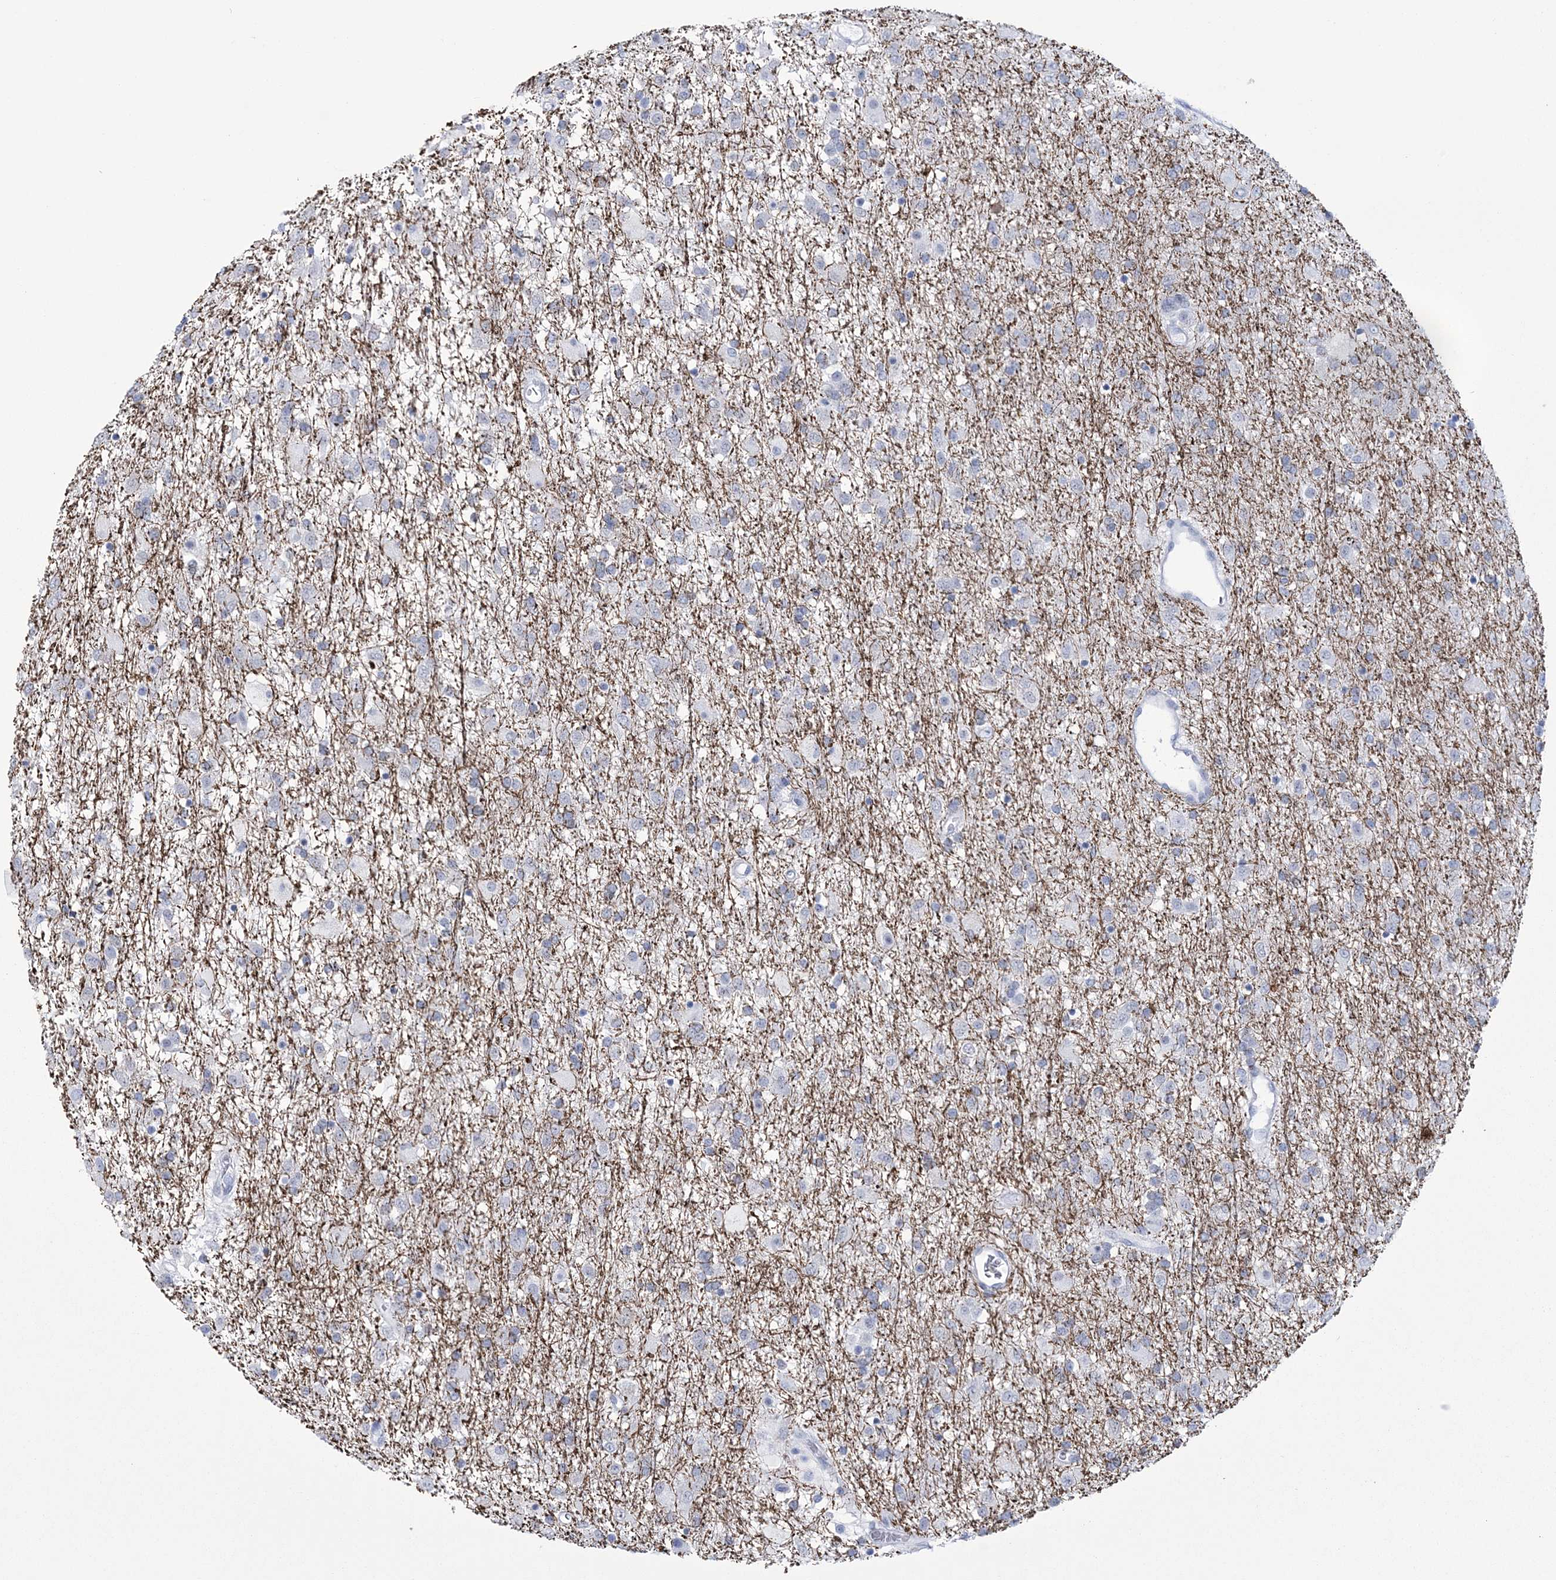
{"staining": {"intensity": "negative", "quantity": "none", "location": "none"}, "tissue": "glioma", "cell_type": "Tumor cells", "image_type": "cancer", "snomed": [{"axis": "morphology", "description": "Glioma, malignant, Low grade"}, {"axis": "topography", "description": "Brain"}], "caption": "A histopathology image of malignant low-grade glioma stained for a protein reveals no brown staining in tumor cells. The staining was performed using DAB to visualize the protein expression in brown, while the nuclei were stained in blue with hematoxylin (Magnification: 20x).", "gene": "DPCD", "patient": {"sex": "male", "age": 65}}